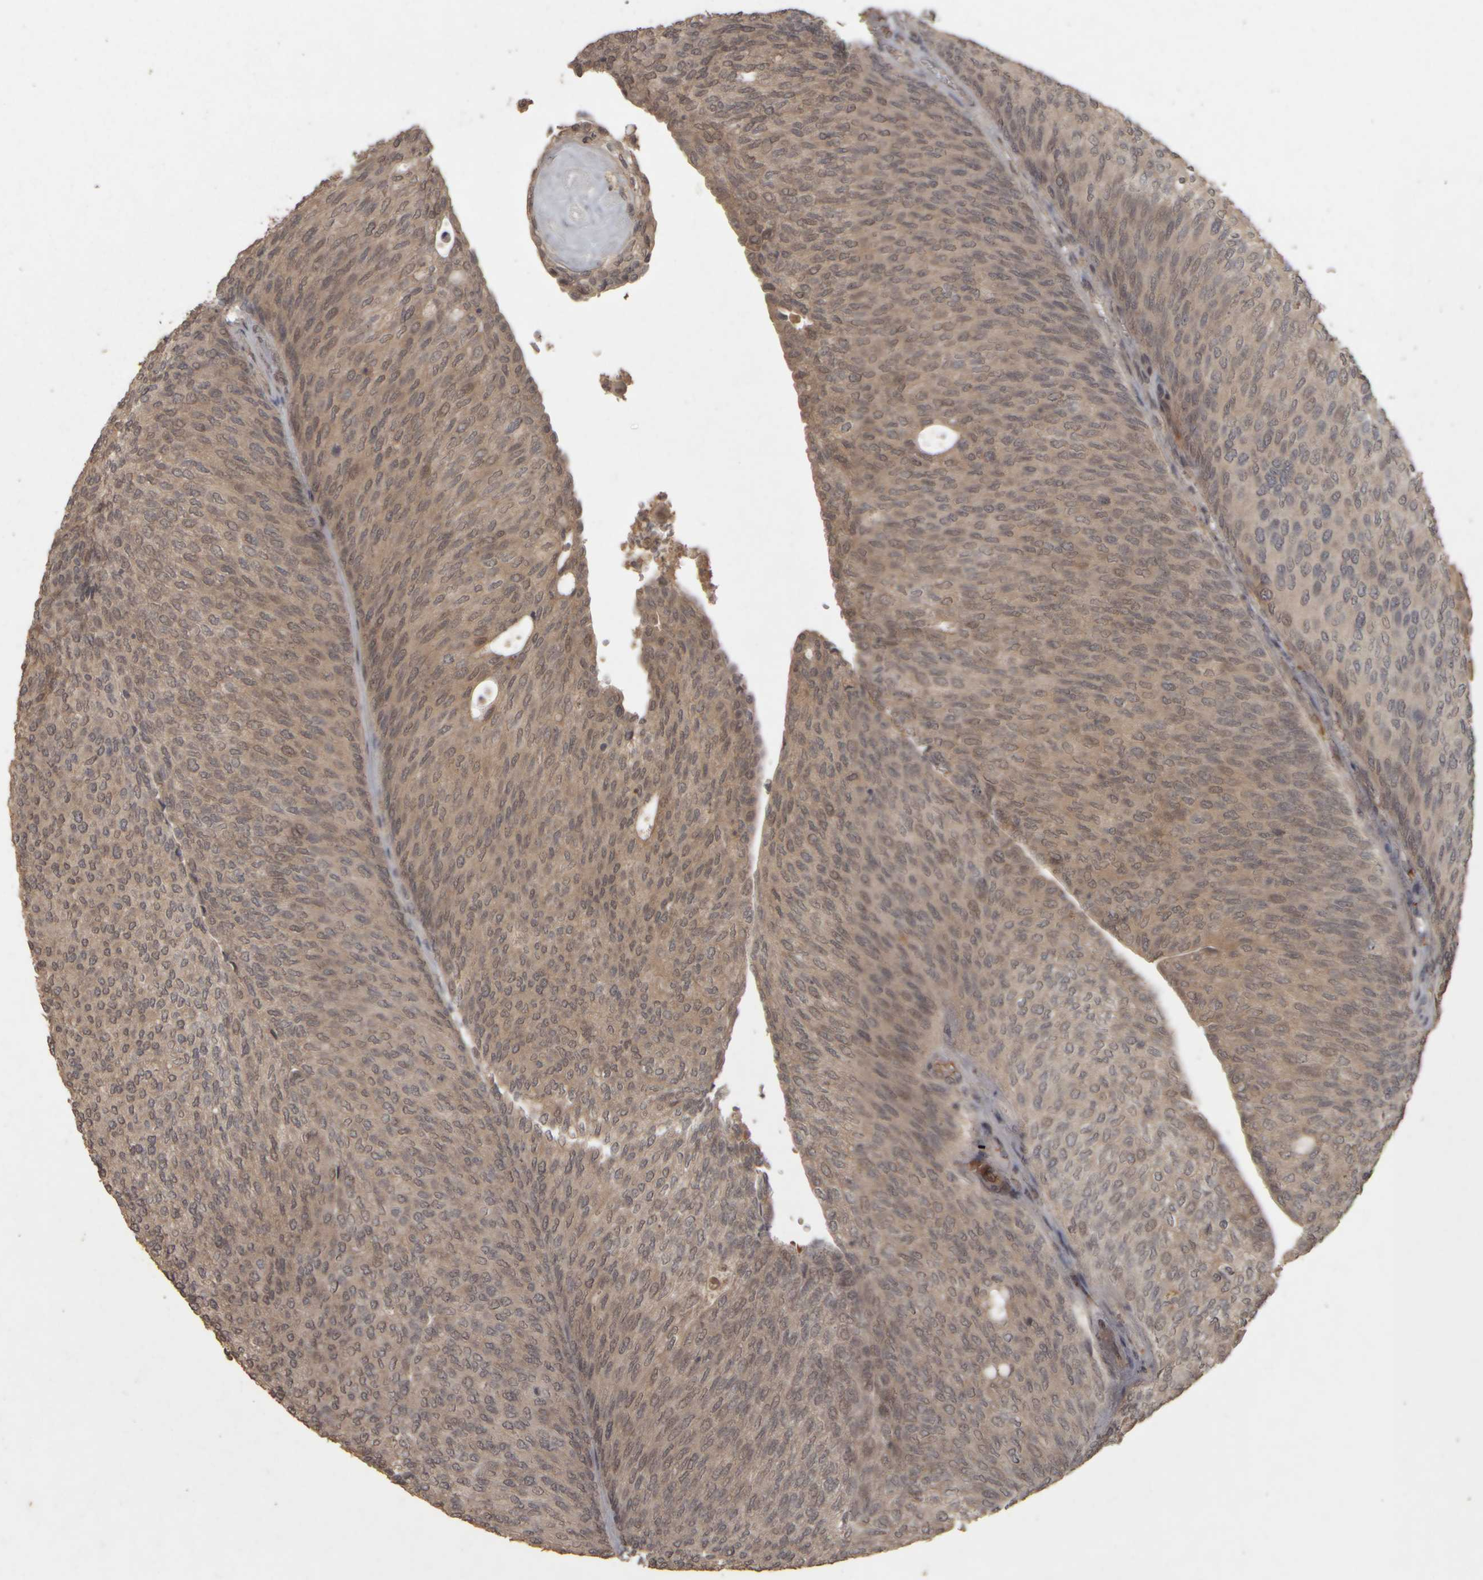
{"staining": {"intensity": "weak", "quantity": ">75%", "location": "cytoplasmic/membranous,nuclear"}, "tissue": "urothelial cancer", "cell_type": "Tumor cells", "image_type": "cancer", "snomed": [{"axis": "morphology", "description": "Urothelial carcinoma, Low grade"}, {"axis": "topography", "description": "Urinary bladder"}], "caption": "Tumor cells display low levels of weak cytoplasmic/membranous and nuclear expression in about >75% of cells in urothelial cancer.", "gene": "ACO1", "patient": {"sex": "female", "age": 79}}